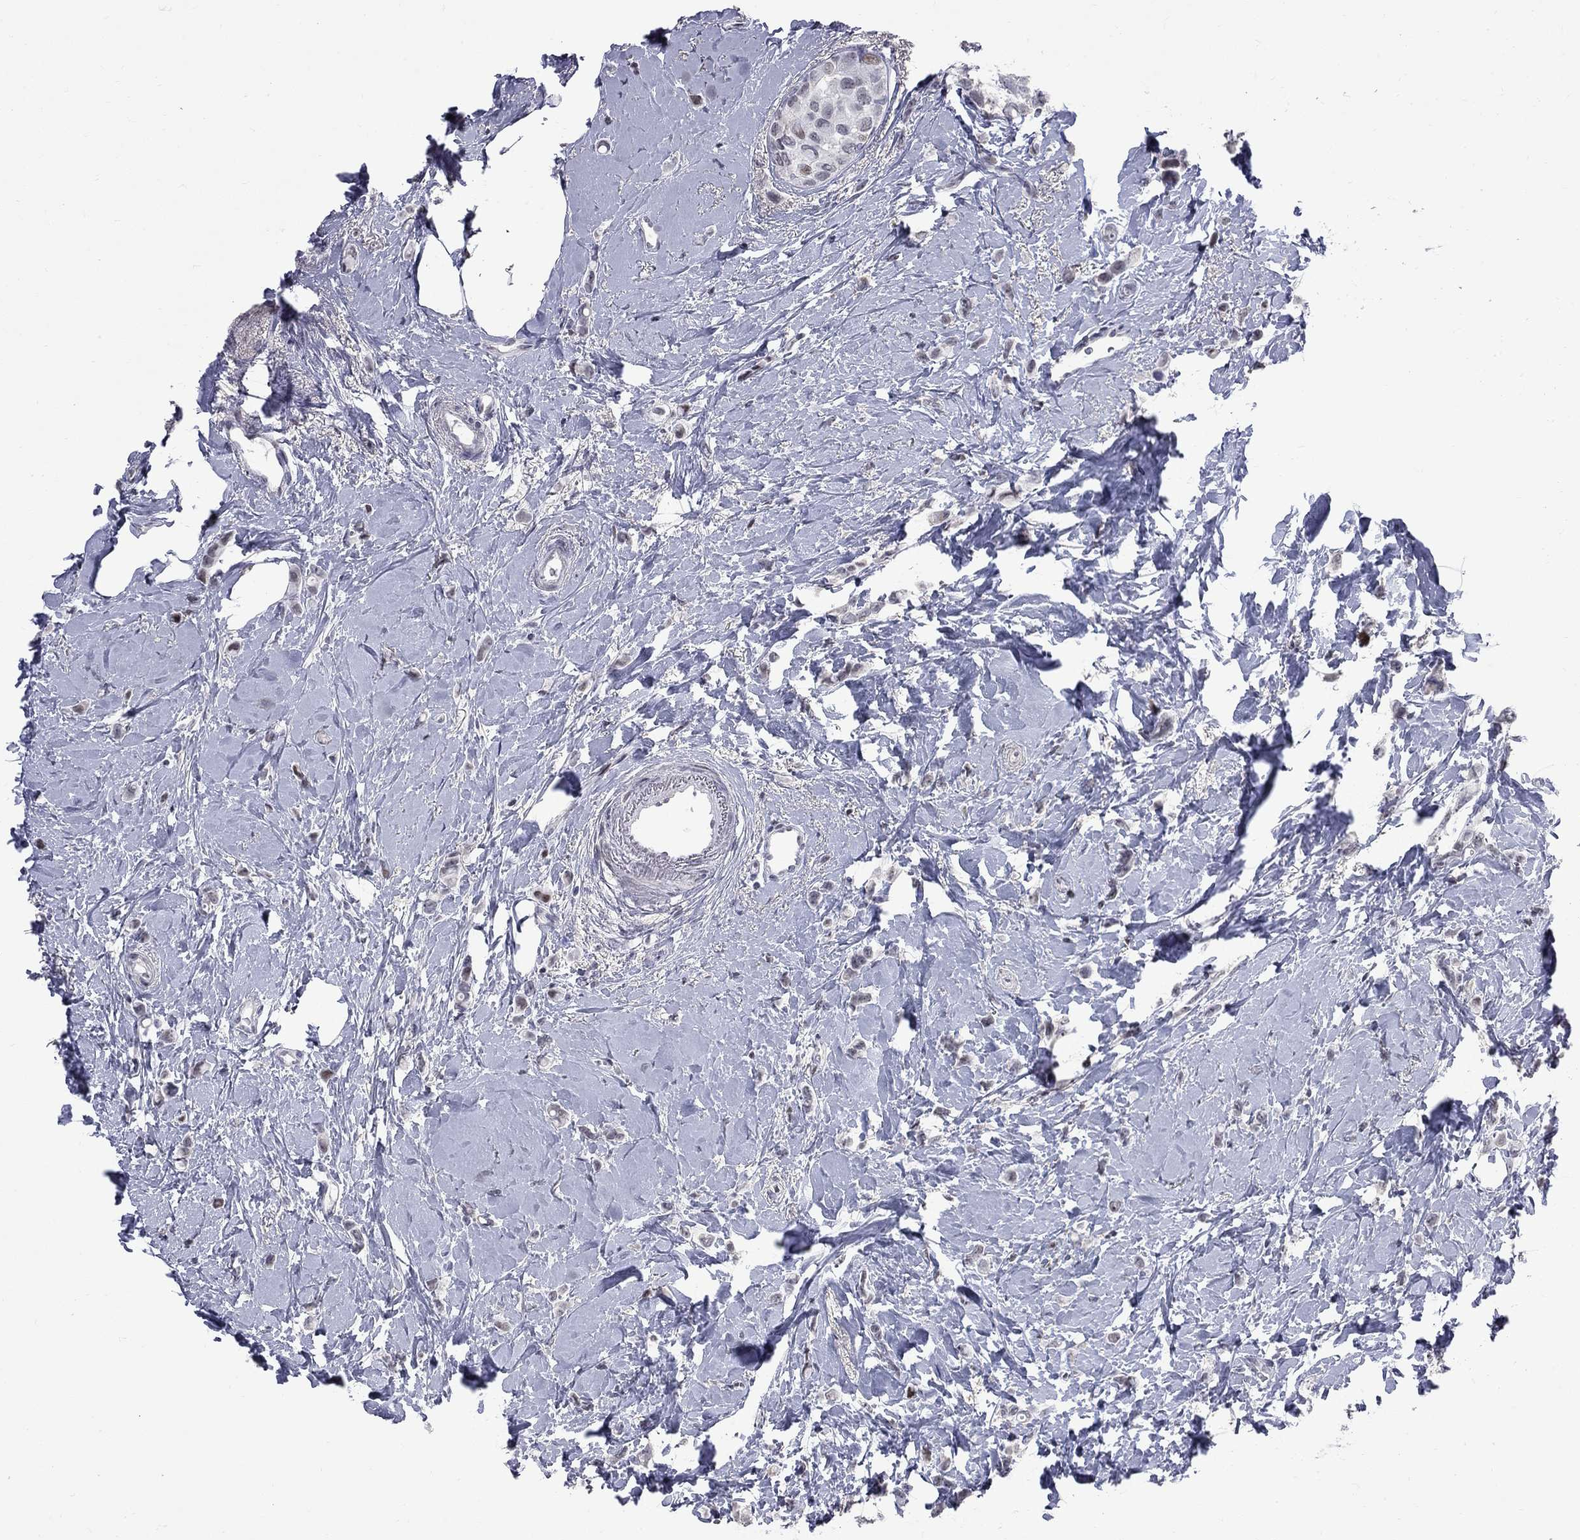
{"staining": {"intensity": "weak", "quantity": "<25%", "location": "nuclear"}, "tissue": "breast cancer", "cell_type": "Tumor cells", "image_type": "cancer", "snomed": [{"axis": "morphology", "description": "Lobular carcinoma"}, {"axis": "topography", "description": "Breast"}], "caption": "Tumor cells show no significant expression in breast lobular carcinoma.", "gene": "ZNF154", "patient": {"sex": "female", "age": 66}}